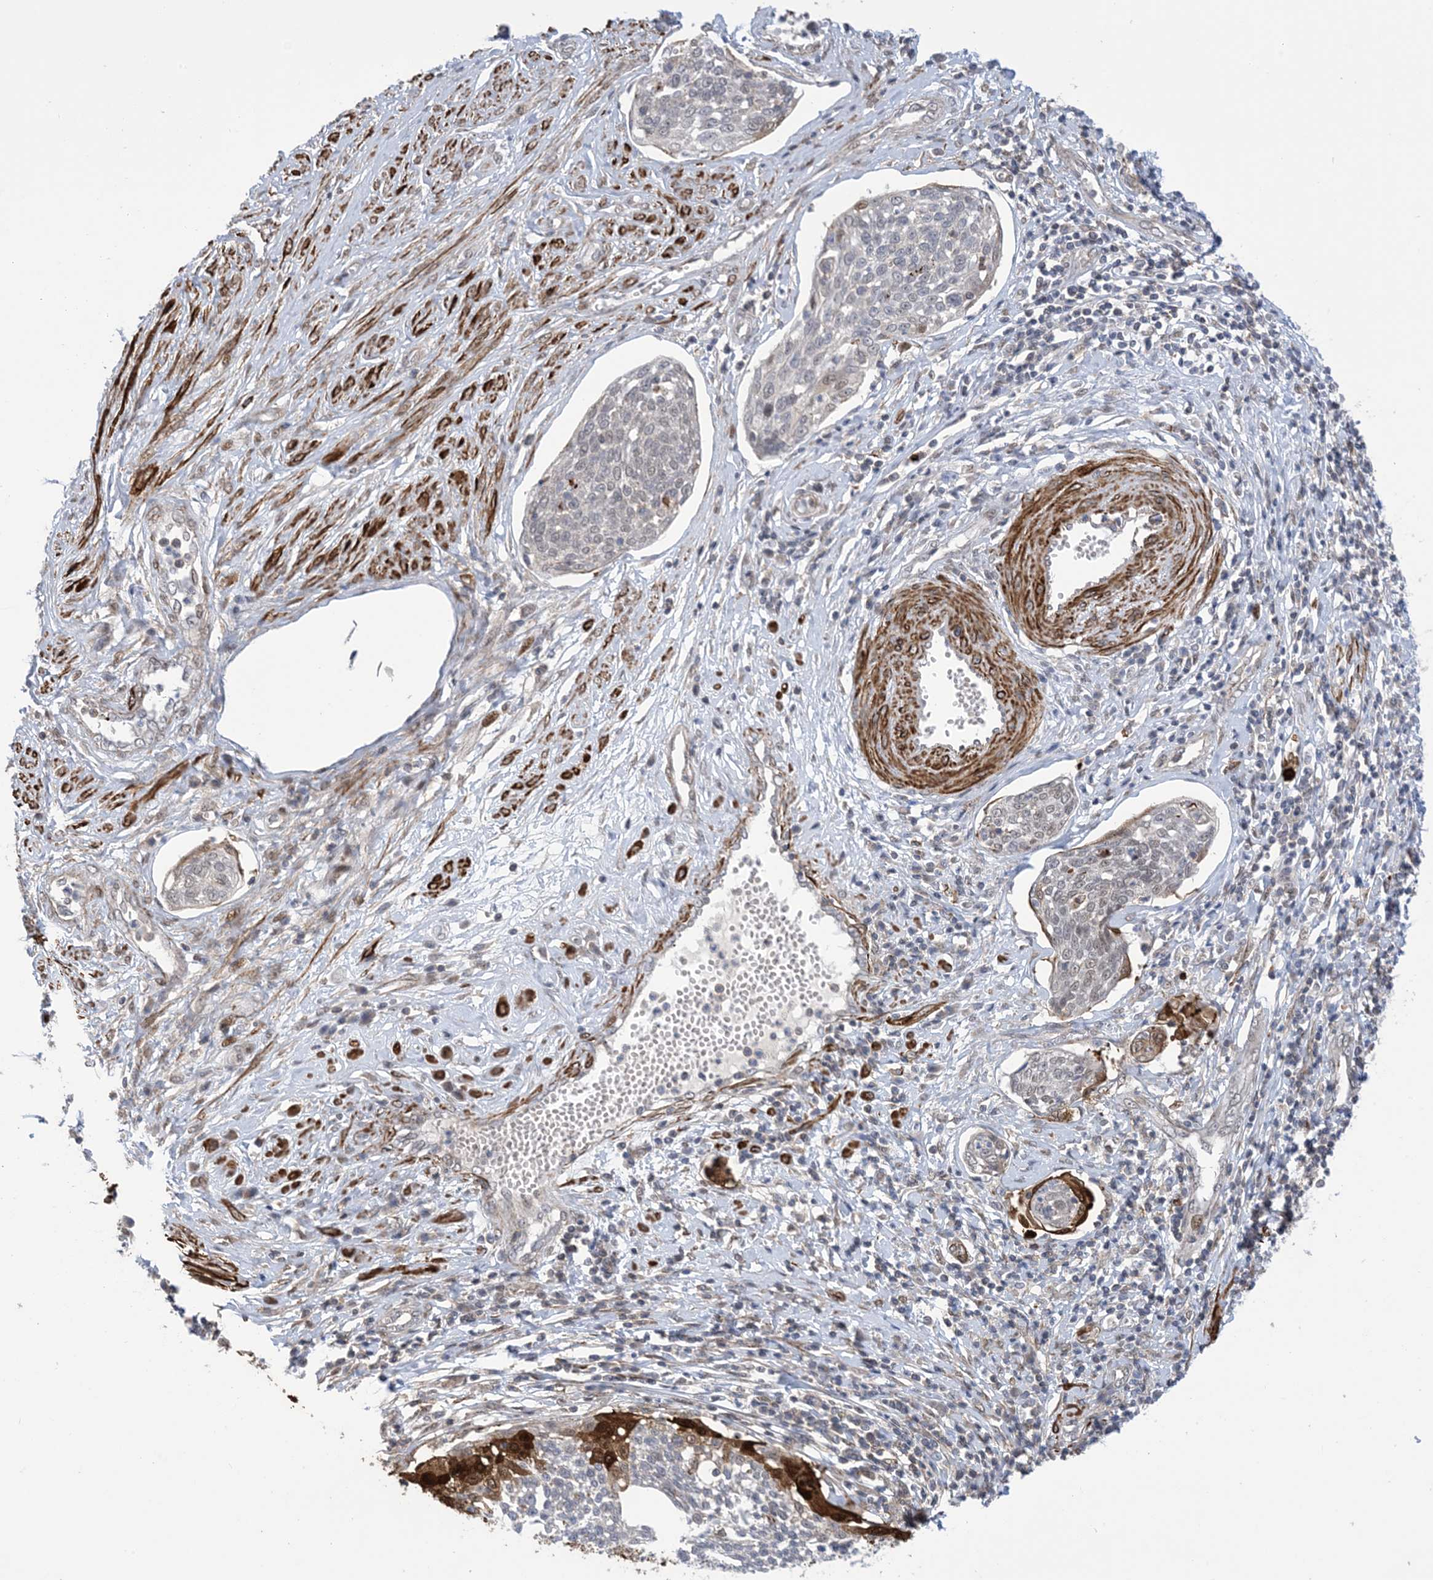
{"staining": {"intensity": "strong", "quantity": "<25%", "location": "cytoplasmic/membranous,nuclear"}, "tissue": "cervical cancer", "cell_type": "Tumor cells", "image_type": "cancer", "snomed": [{"axis": "morphology", "description": "Squamous cell carcinoma, NOS"}, {"axis": "topography", "description": "Cervix"}], "caption": "IHC staining of cervical cancer, which displays medium levels of strong cytoplasmic/membranous and nuclear positivity in about <25% of tumor cells indicating strong cytoplasmic/membranous and nuclear protein staining. The staining was performed using DAB (3,3'-diaminobenzidine) (brown) for protein detection and nuclei were counterstained in hematoxylin (blue).", "gene": "ZNF8", "patient": {"sex": "female", "age": 34}}